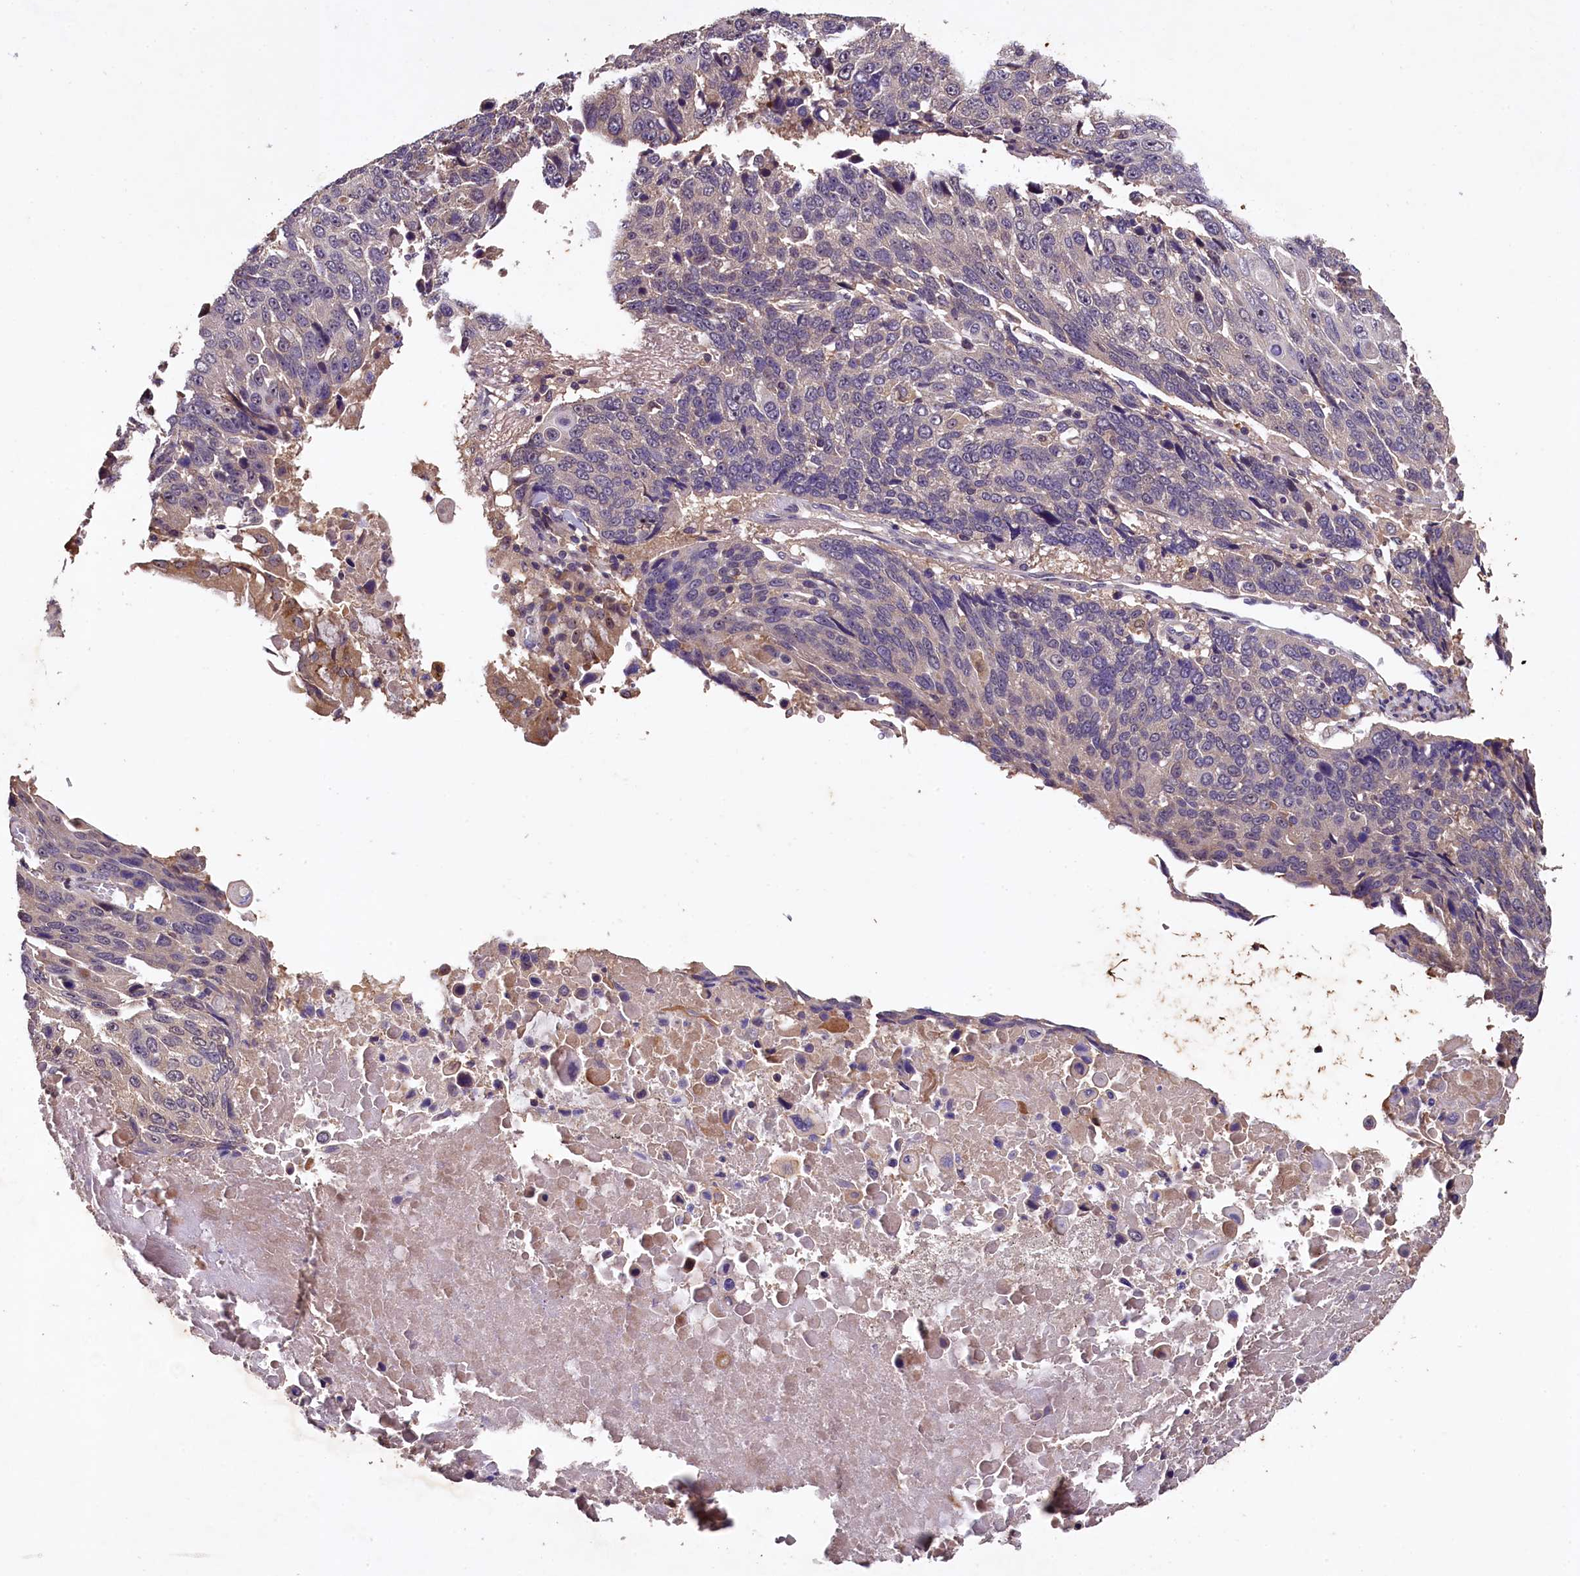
{"staining": {"intensity": "moderate", "quantity": "<25%", "location": "cytoplasmic/membranous"}, "tissue": "lung cancer", "cell_type": "Tumor cells", "image_type": "cancer", "snomed": [{"axis": "morphology", "description": "Squamous cell carcinoma, NOS"}, {"axis": "topography", "description": "Lung"}], "caption": "DAB immunohistochemical staining of human lung cancer (squamous cell carcinoma) displays moderate cytoplasmic/membranous protein expression in about <25% of tumor cells.", "gene": "PLXNB1", "patient": {"sex": "male", "age": 66}}